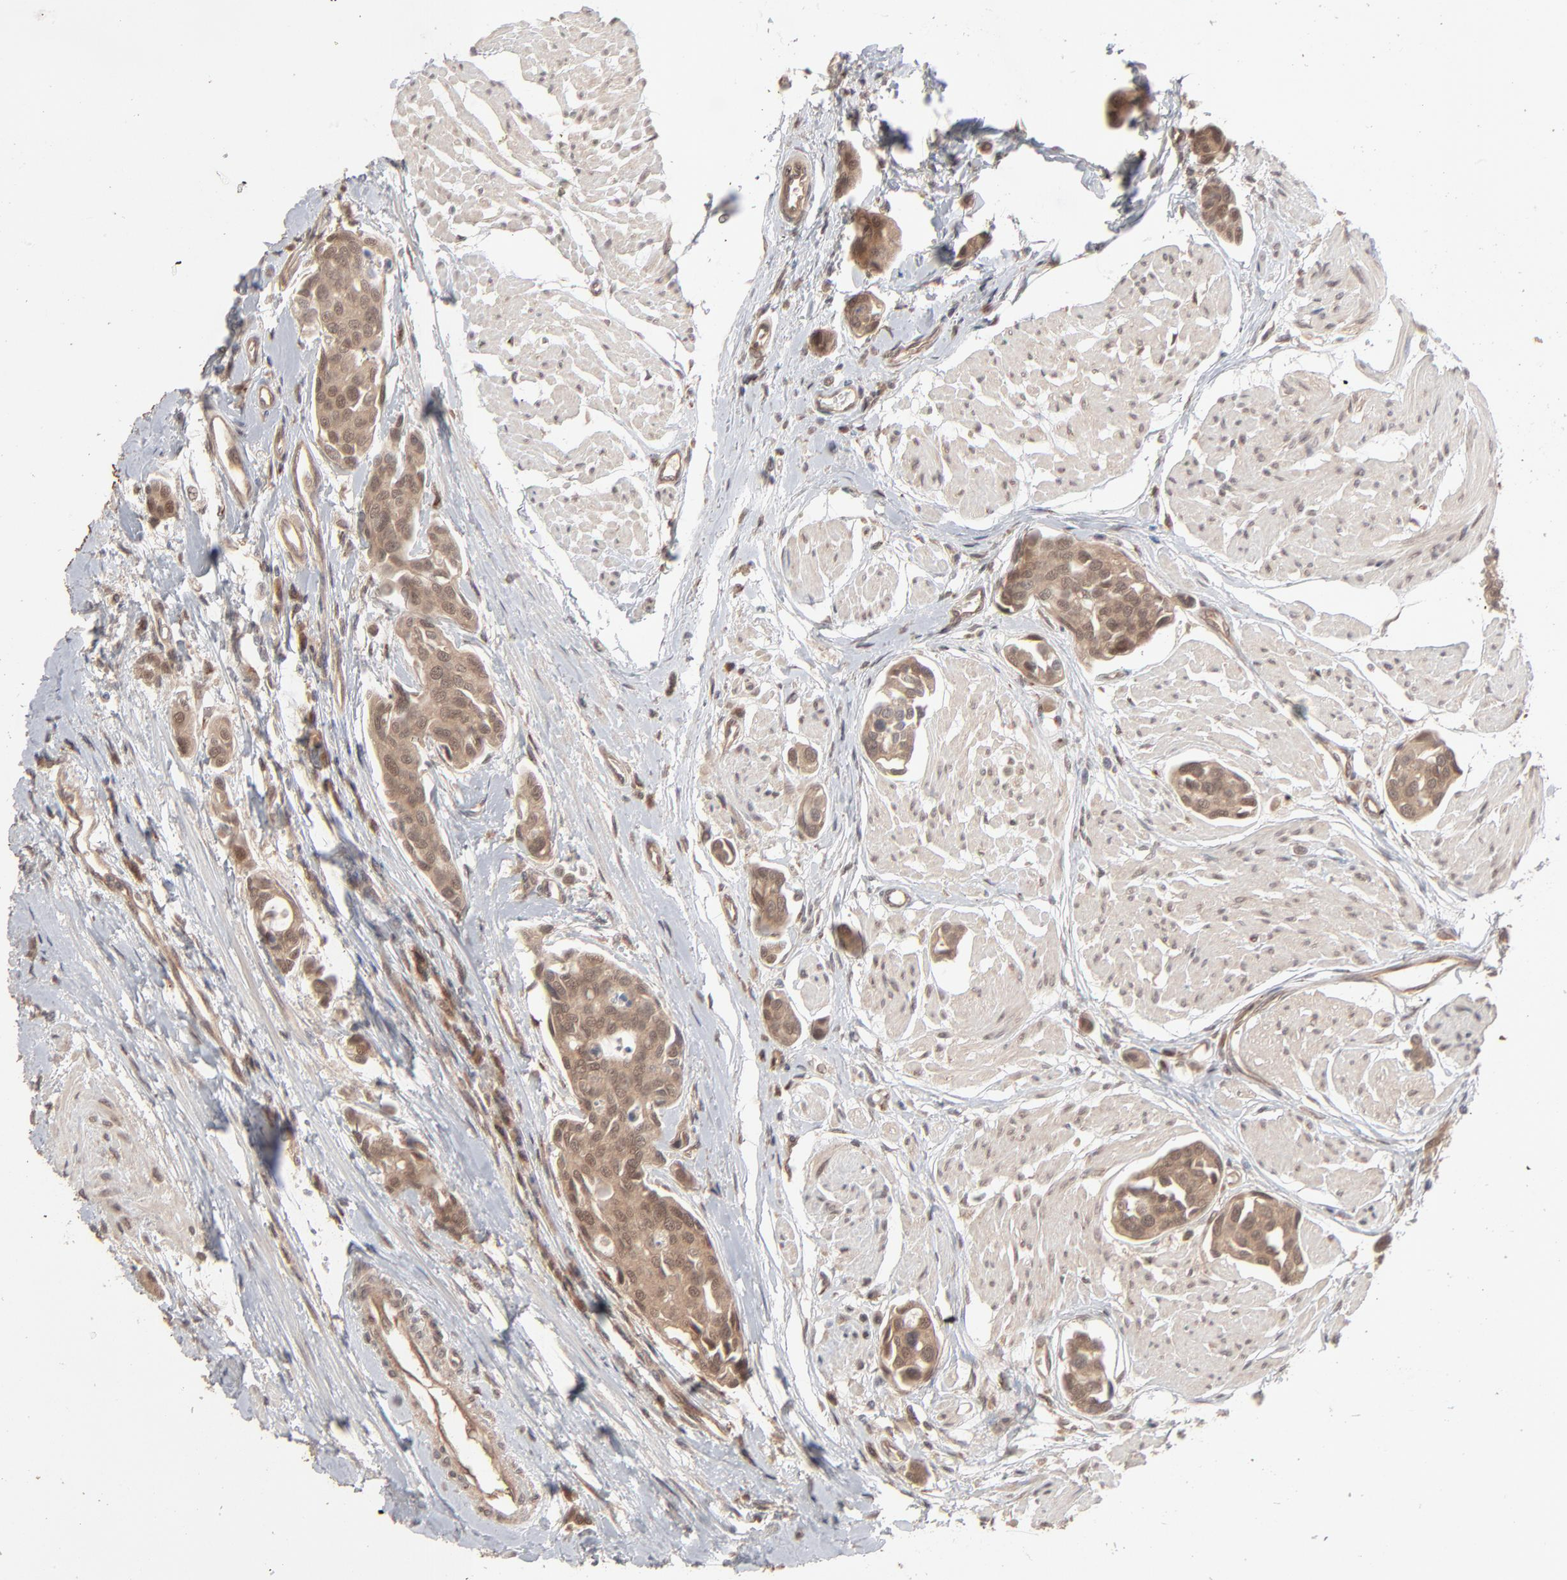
{"staining": {"intensity": "moderate", "quantity": ">75%", "location": "cytoplasmic/membranous,nuclear"}, "tissue": "urothelial cancer", "cell_type": "Tumor cells", "image_type": "cancer", "snomed": [{"axis": "morphology", "description": "Urothelial carcinoma, High grade"}, {"axis": "topography", "description": "Urinary bladder"}], "caption": "DAB immunohistochemical staining of high-grade urothelial carcinoma shows moderate cytoplasmic/membranous and nuclear protein positivity in about >75% of tumor cells.", "gene": "SCFD1", "patient": {"sex": "male", "age": 78}}